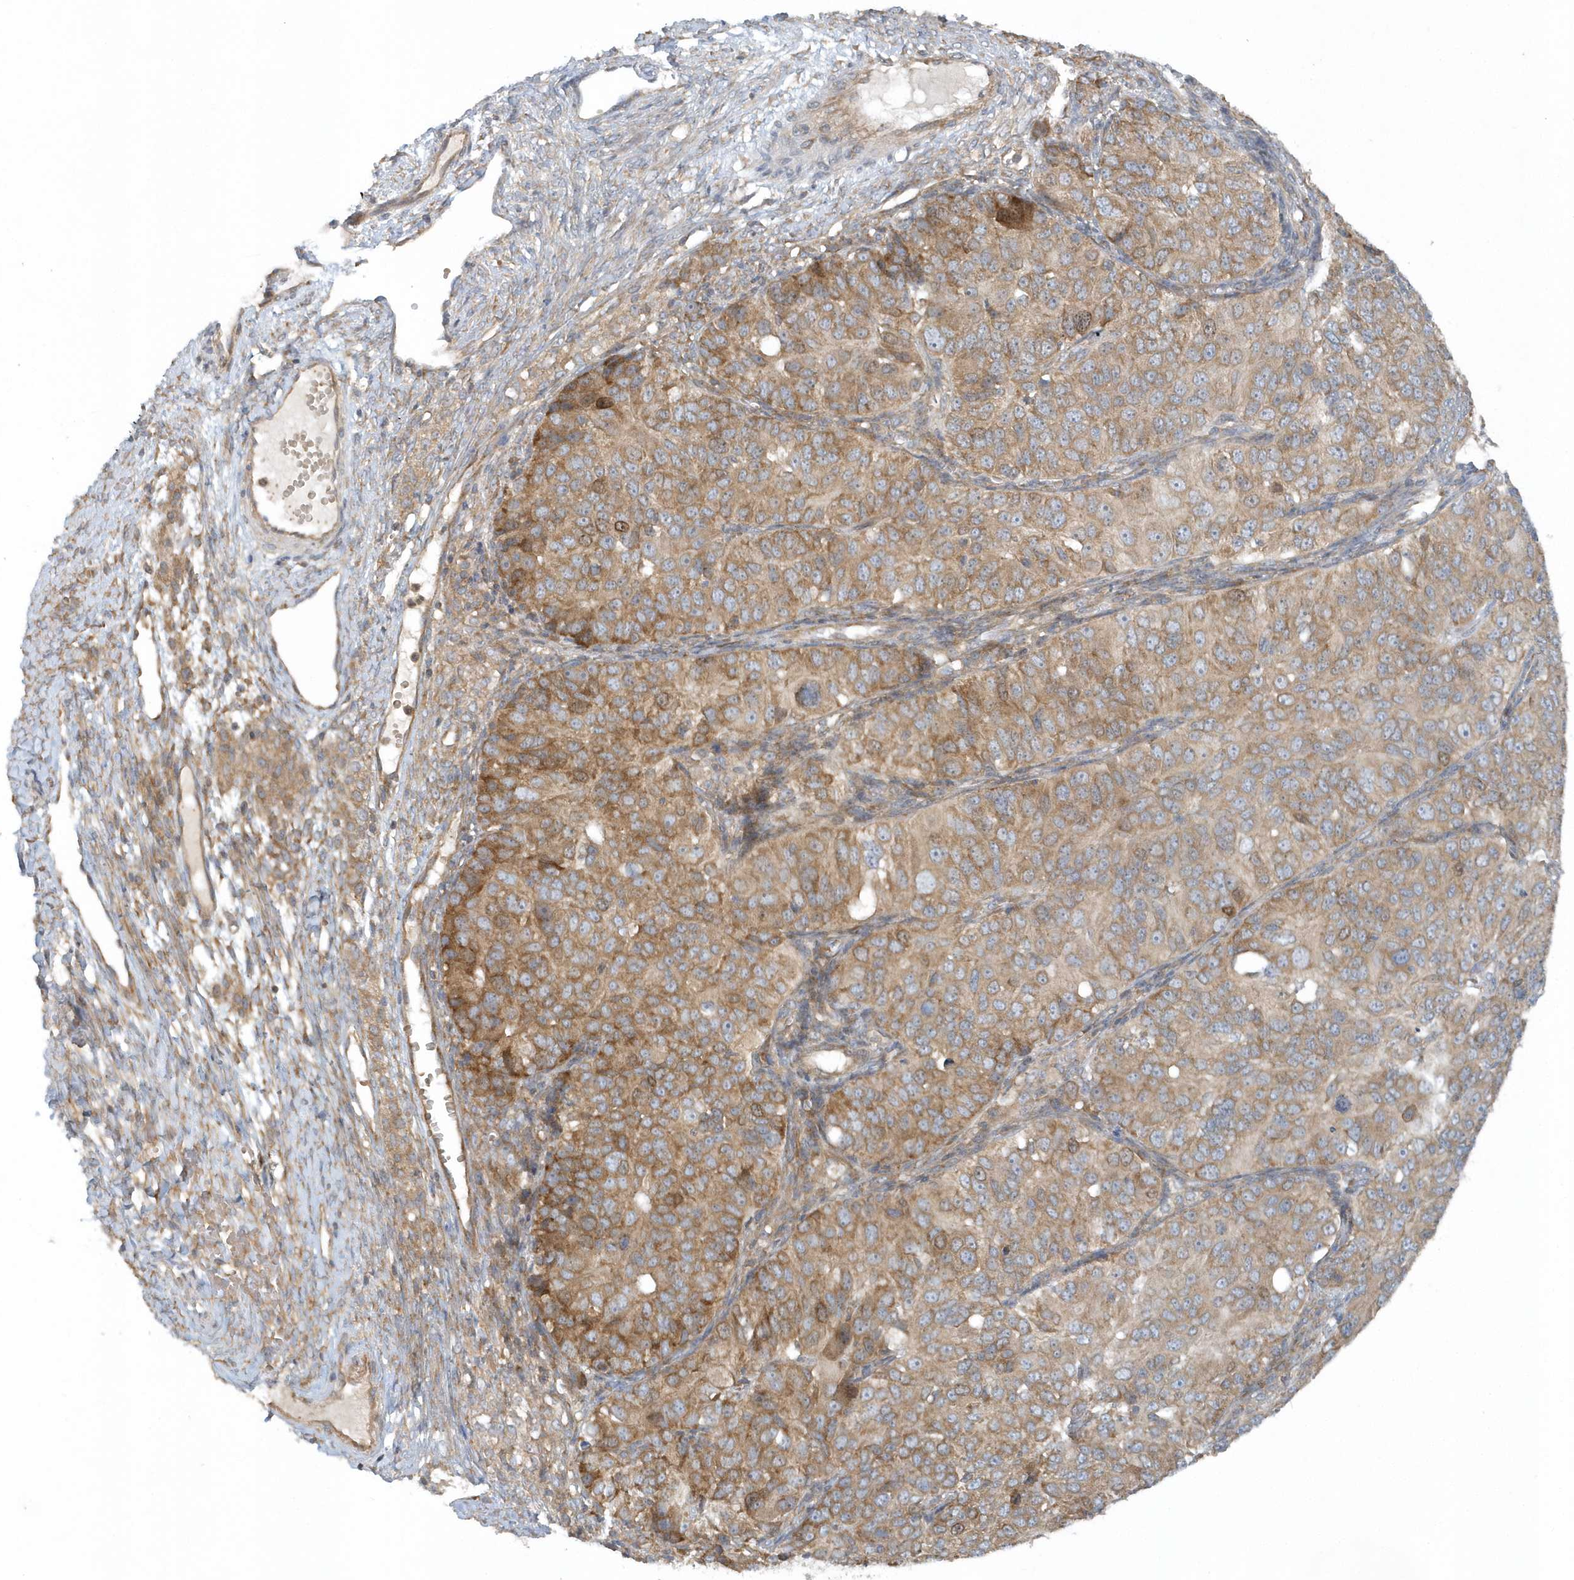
{"staining": {"intensity": "moderate", "quantity": ">75%", "location": "cytoplasmic/membranous"}, "tissue": "ovarian cancer", "cell_type": "Tumor cells", "image_type": "cancer", "snomed": [{"axis": "morphology", "description": "Carcinoma, endometroid"}, {"axis": "topography", "description": "Ovary"}], "caption": "Ovarian cancer tissue demonstrates moderate cytoplasmic/membranous staining in about >75% of tumor cells", "gene": "CNOT10", "patient": {"sex": "female", "age": 51}}